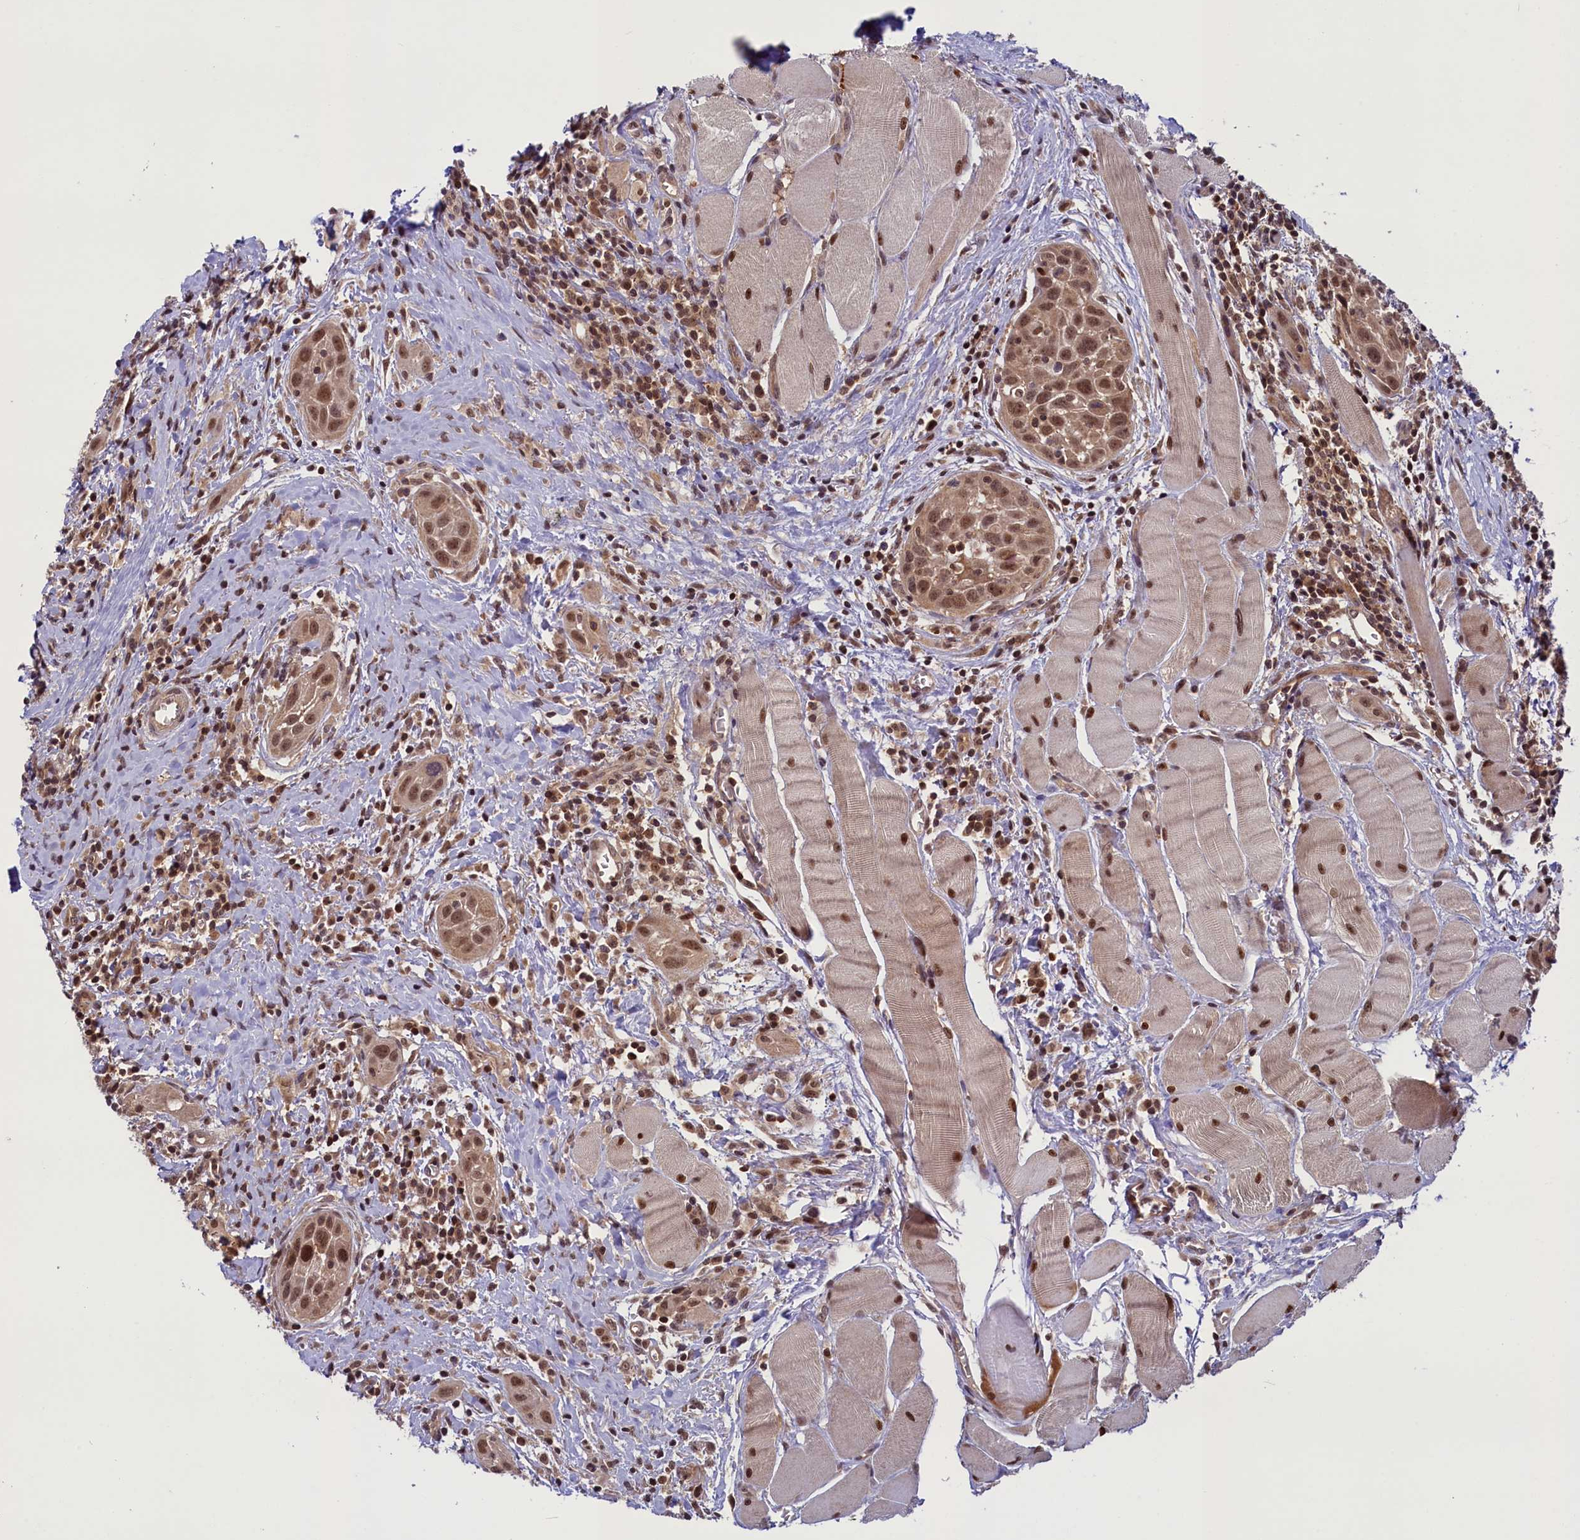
{"staining": {"intensity": "moderate", "quantity": ">75%", "location": "cytoplasmic/membranous,nuclear"}, "tissue": "head and neck cancer", "cell_type": "Tumor cells", "image_type": "cancer", "snomed": [{"axis": "morphology", "description": "Squamous cell carcinoma, NOS"}, {"axis": "topography", "description": "Oral tissue"}, {"axis": "topography", "description": "Head-Neck"}], "caption": "Tumor cells reveal medium levels of moderate cytoplasmic/membranous and nuclear expression in approximately >75% of cells in head and neck squamous cell carcinoma.", "gene": "SLC7A6OS", "patient": {"sex": "female", "age": 50}}